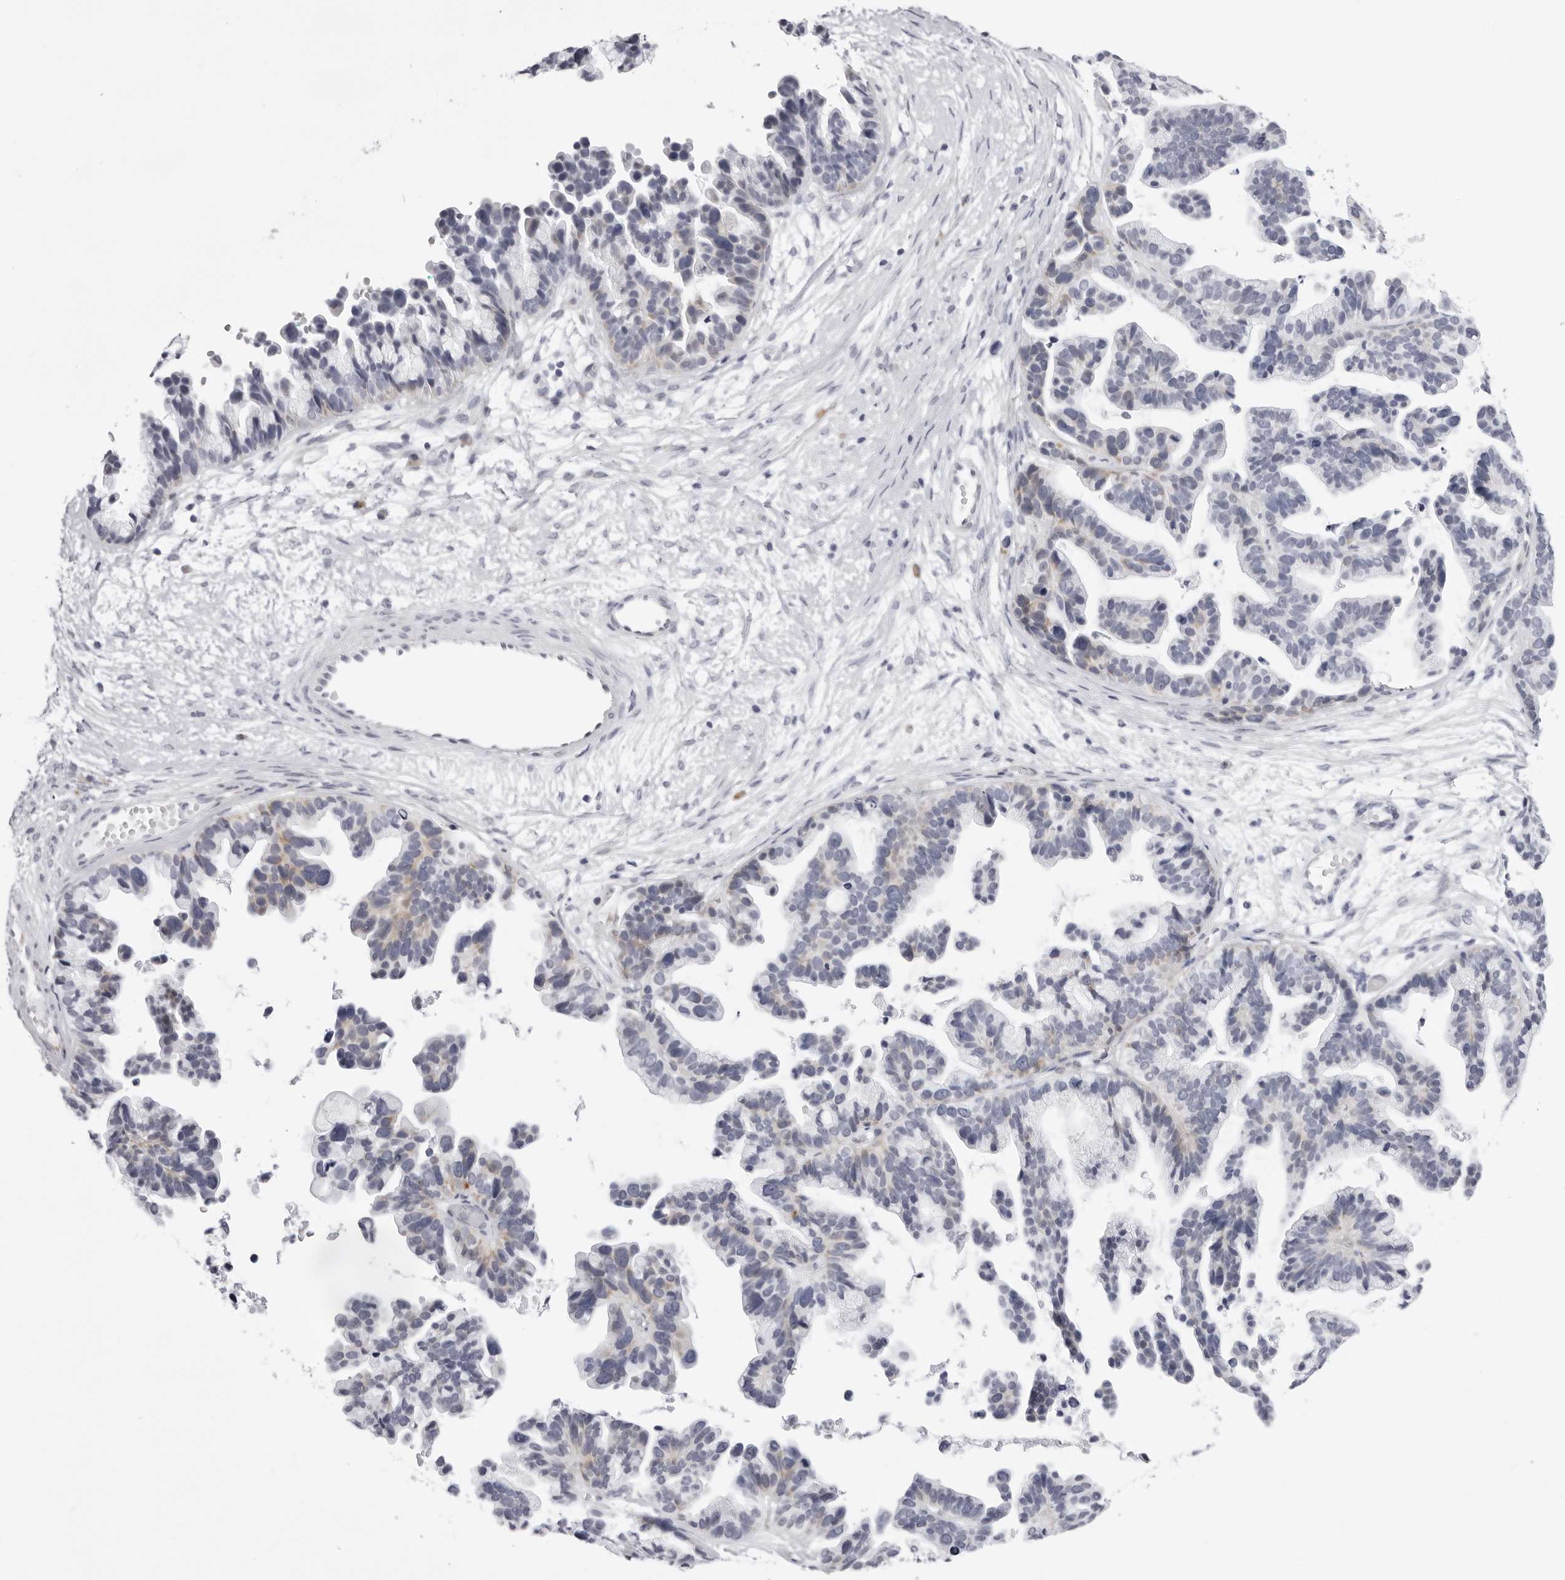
{"staining": {"intensity": "negative", "quantity": "none", "location": "none"}, "tissue": "ovarian cancer", "cell_type": "Tumor cells", "image_type": "cancer", "snomed": [{"axis": "morphology", "description": "Cystadenocarcinoma, serous, NOS"}, {"axis": "topography", "description": "Ovary"}], "caption": "This is an immunohistochemistry histopathology image of human ovarian cancer. There is no positivity in tumor cells.", "gene": "SMIM2", "patient": {"sex": "female", "age": 56}}